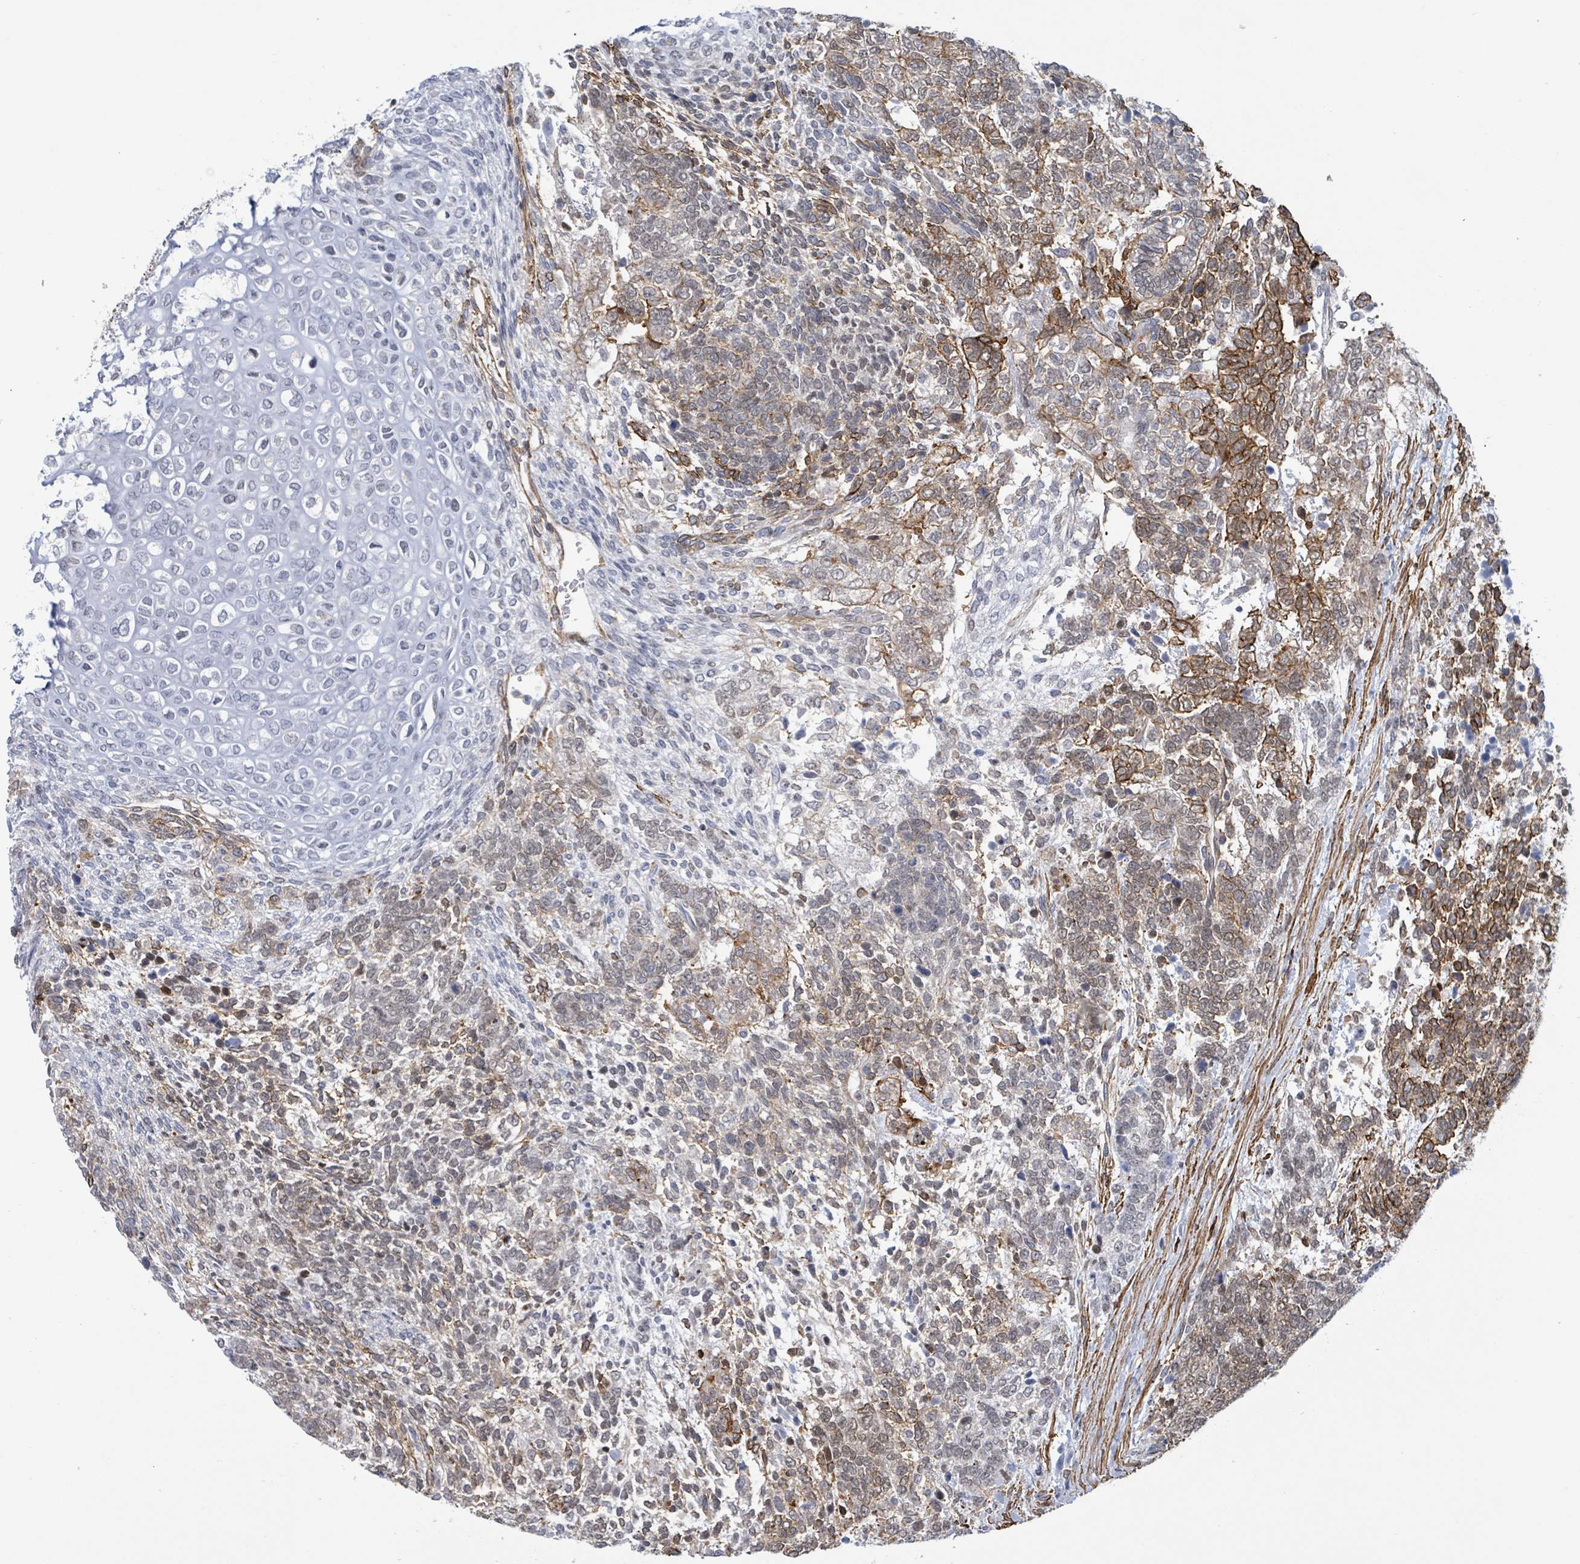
{"staining": {"intensity": "moderate", "quantity": "25%-75%", "location": "cytoplasmic/membranous"}, "tissue": "testis cancer", "cell_type": "Tumor cells", "image_type": "cancer", "snomed": [{"axis": "morphology", "description": "Carcinoma, Embryonal, NOS"}, {"axis": "topography", "description": "Testis"}], "caption": "The immunohistochemical stain labels moderate cytoplasmic/membranous positivity in tumor cells of testis cancer tissue. The staining was performed using DAB (3,3'-diaminobenzidine) to visualize the protein expression in brown, while the nuclei were stained in blue with hematoxylin (Magnification: 20x).", "gene": "DMRTC1B", "patient": {"sex": "male", "age": 23}}